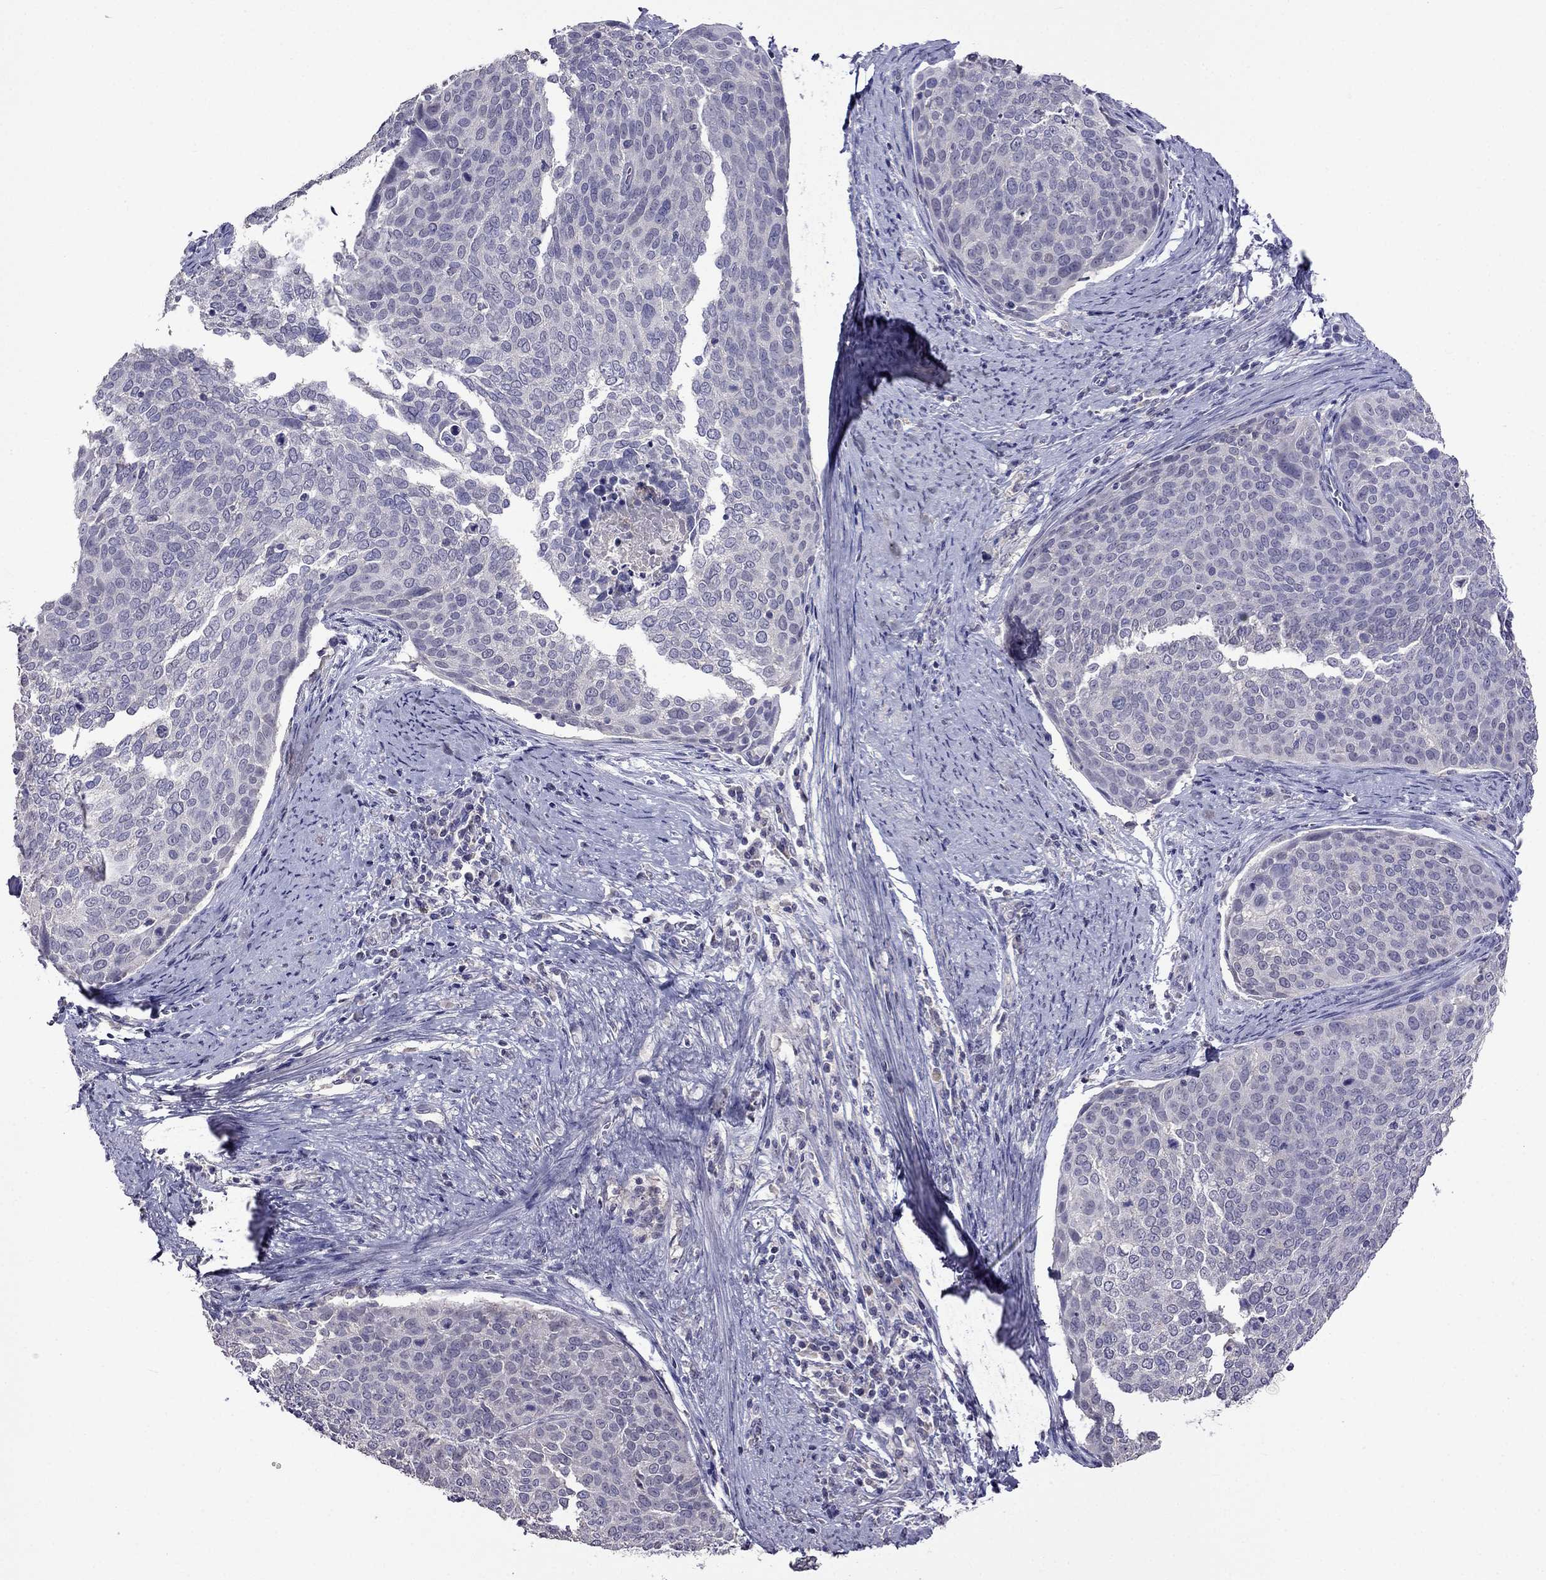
{"staining": {"intensity": "negative", "quantity": "none", "location": "none"}, "tissue": "cervical cancer", "cell_type": "Tumor cells", "image_type": "cancer", "snomed": [{"axis": "morphology", "description": "Squamous cell carcinoma, NOS"}, {"axis": "topography", "description": "Cervix"}], "caption": "Human cervical cancer (squamous cell carcinoma) stained for a protein using immunohistochemistry shows no staining in tumor cells.", "gene": "AQP9", "patient": {"sex": "female", "age": 39}}